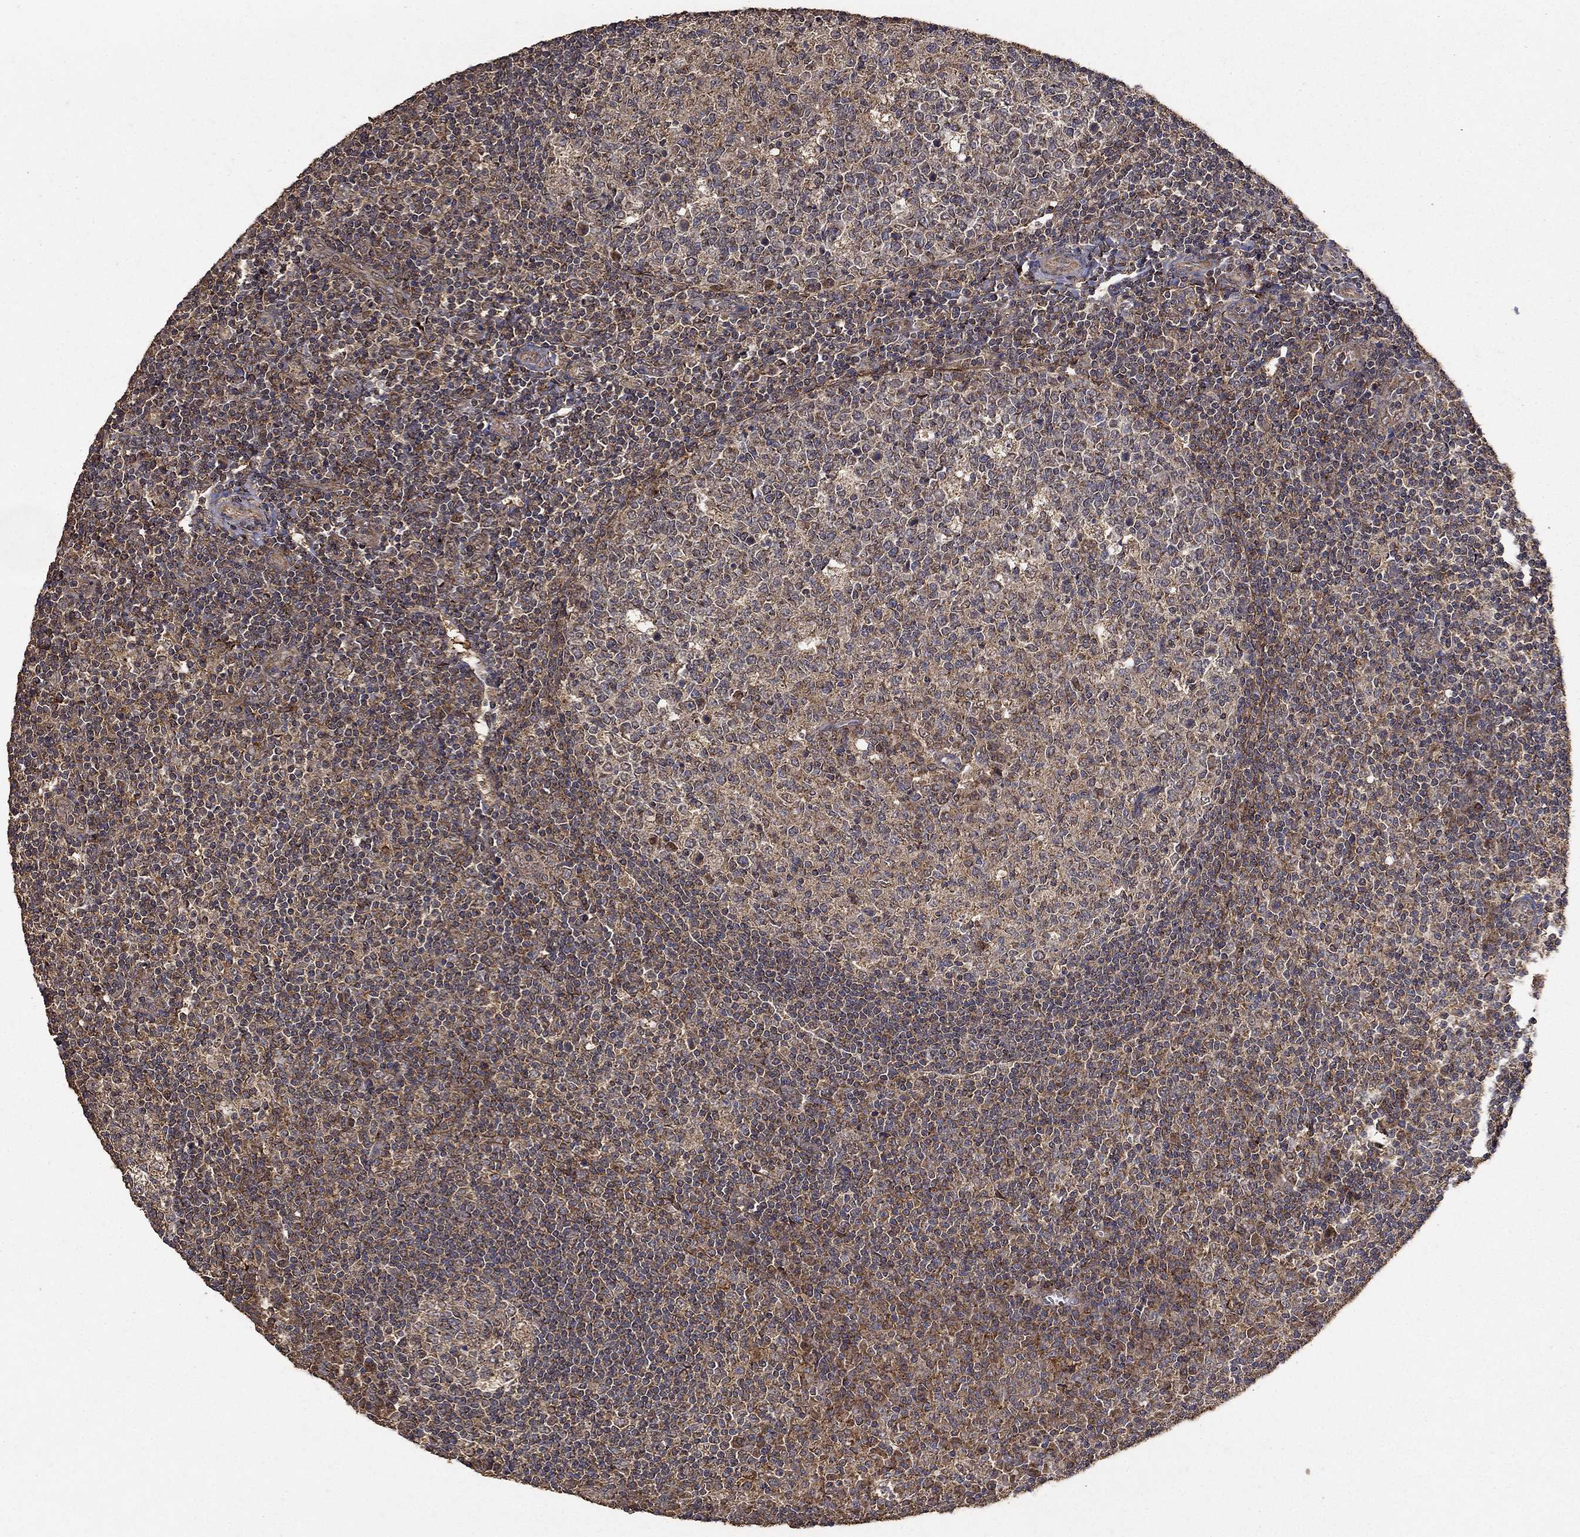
{"staining": {"intensity": "weak", "quantity": "<25%", "location": "cytoplasmic/membranous"}, "tissue": "tonsil", "cell_type": "Germinal center cells", "image_type": "normal", "snomed": [{"axis": "morphology", "description": "Normal tissue, NOS"}, {"axis": "topography", "description": "Tonsil"}], "caption": "High power microscopy micrograph of an IHC histopathology image of unremarkable tonsil, revealing no significant expression in germinal center cells. (Brightfield microscopy of DAB (3,3'-diaminobenzidine) immunohistochemistry (IHC) at high magnification).", "gene": "IFRD1", "patient": {"sex": "female", "age": 13}}